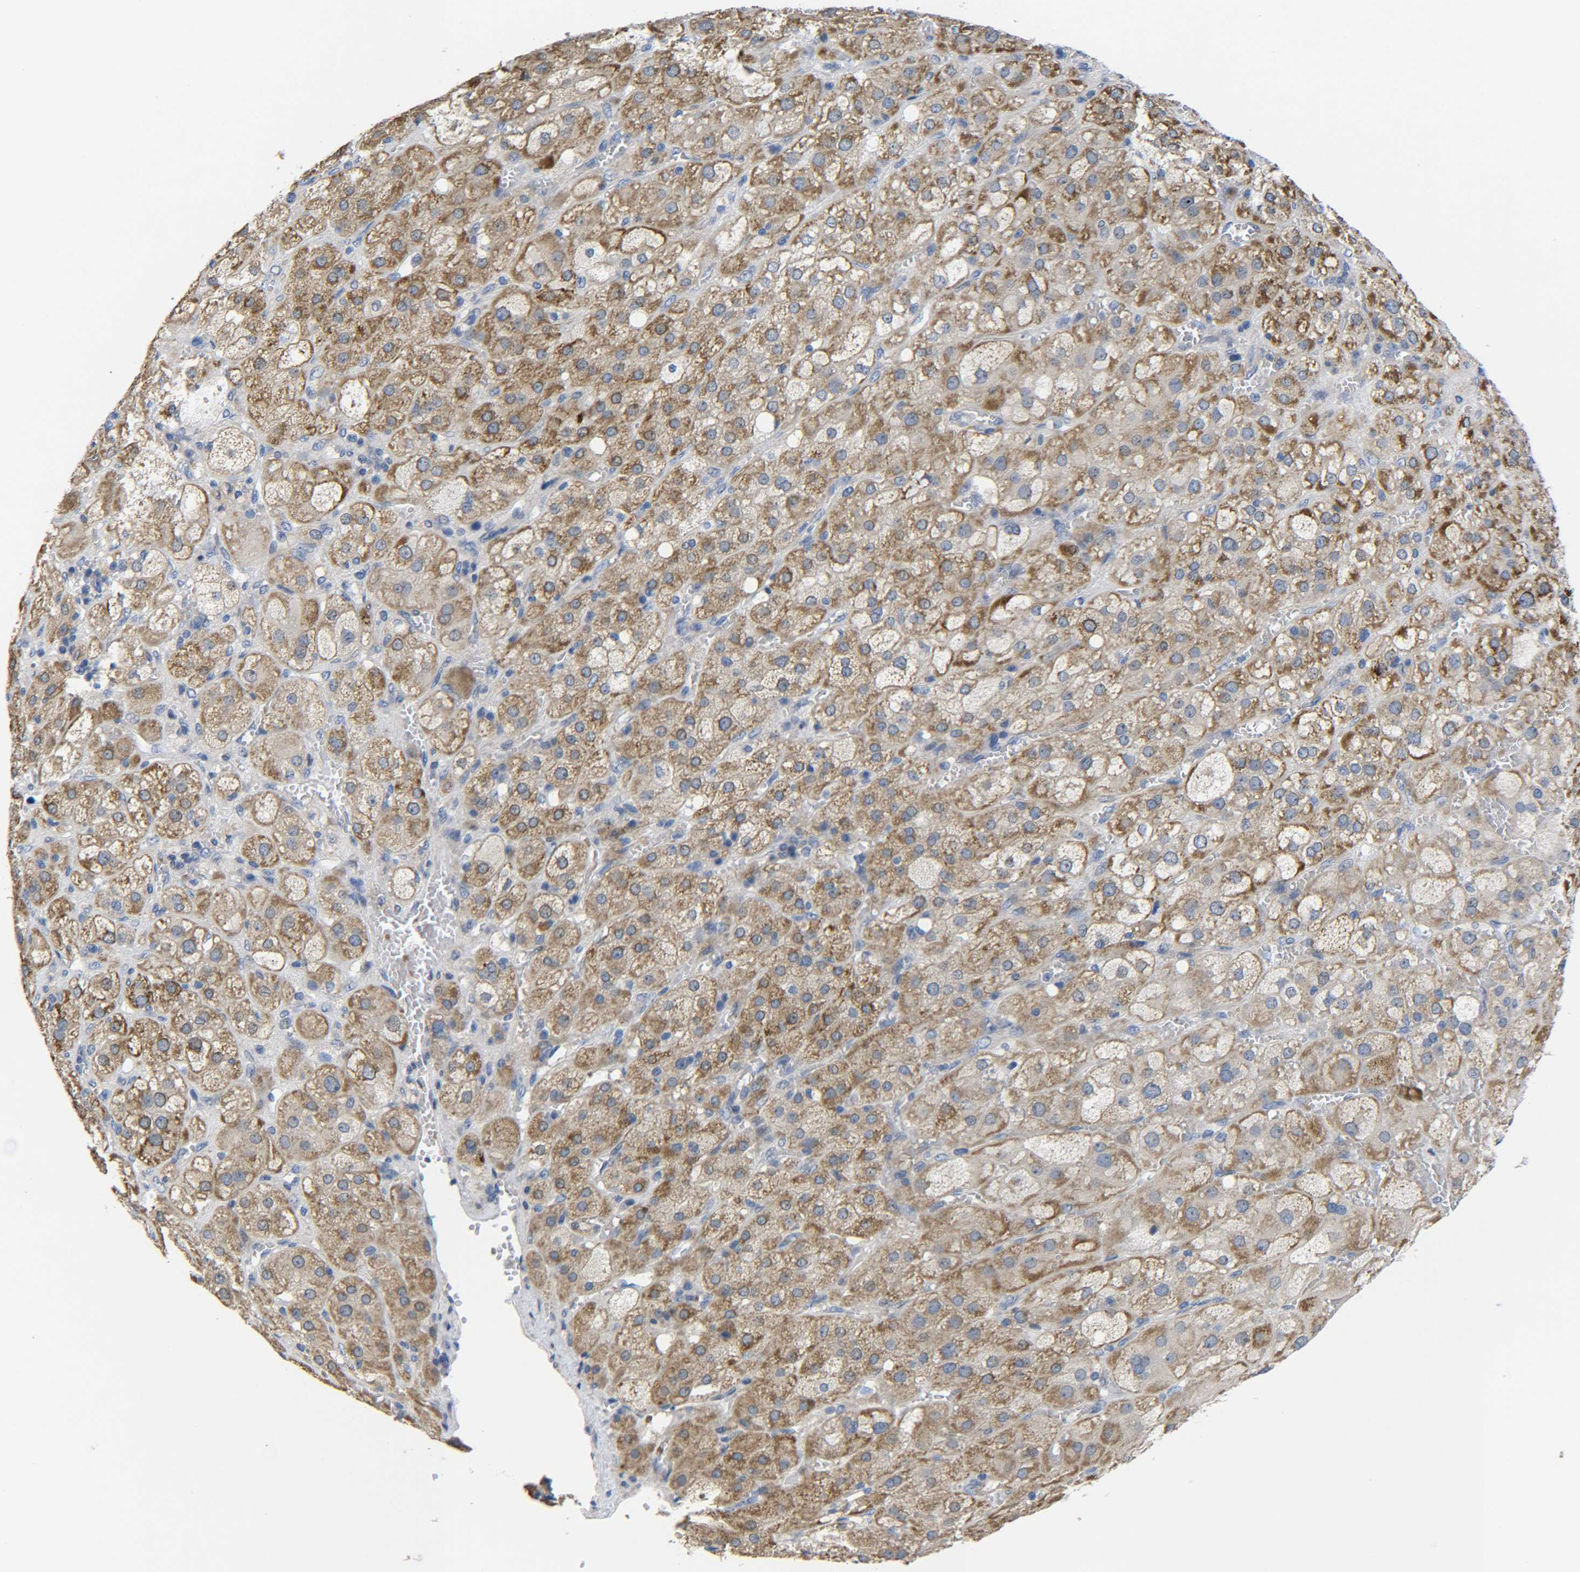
{"staining": {"intensity": "moderate", "quantity": ">75%", "location": "cytoplasmic/membranous"}, "tissue": "adrenal gland", "cell_type": "Glandular cells", "image_type": "normal", "snomed": [{"axis": "morphology", "description": "Normal tissue, NOS"}, {"axis": "topography", "description": "Adrenal gland"}], "caption": "Immunohistochemistry staining of unremarkable adrenal gland, which reveals medium levels of moderate cytoplasmic/membranous expression in about >75% of glandular cells indicating moderate cytoplasmic/membranous protein expression. The staining was performed using DAB (brown) for protein detection and nuclei were counterstained in hematoxylin (blue).", "gene": "CMTM1", "patient": {"sex": "female", "age": 47}}